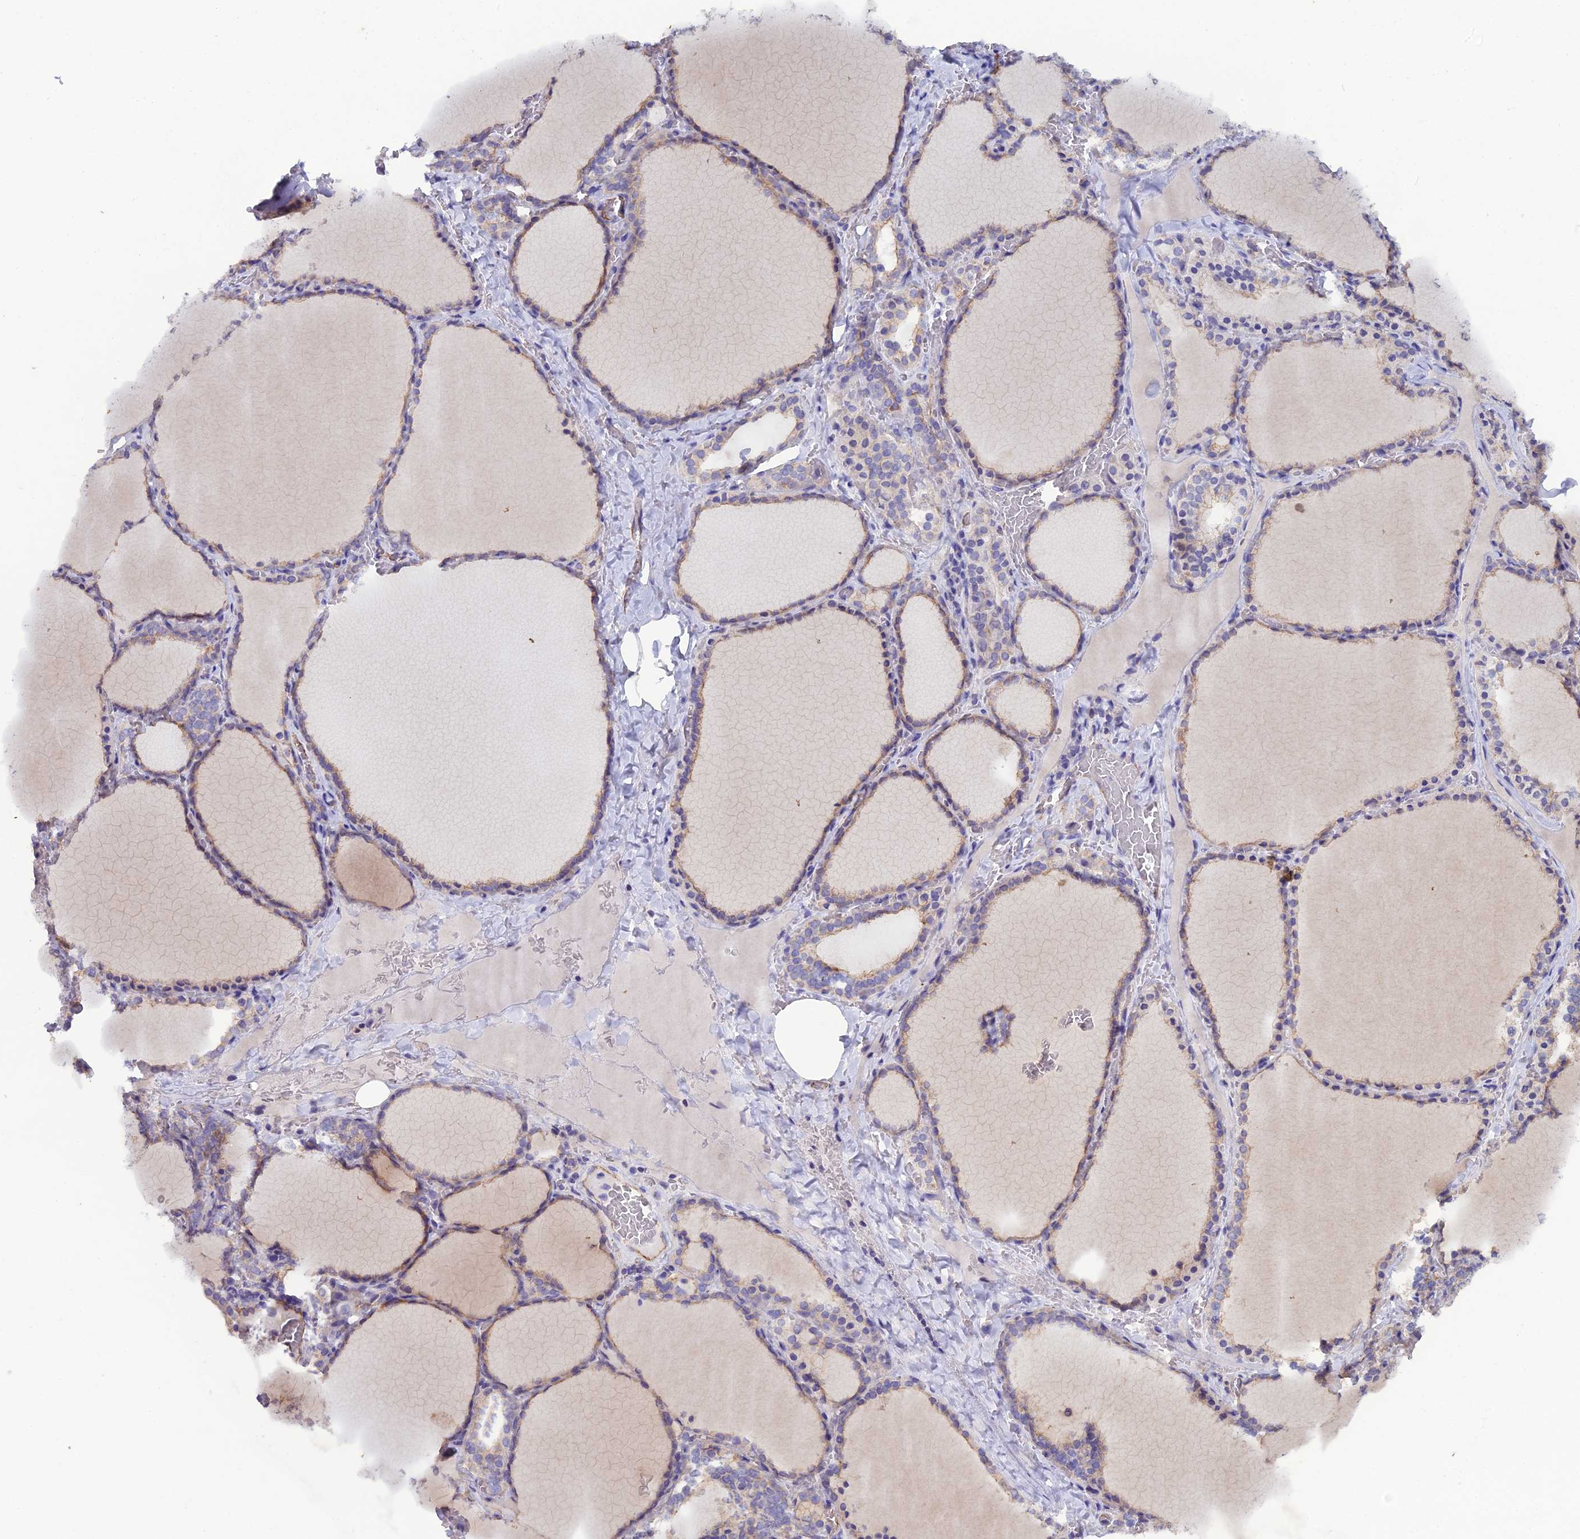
{"staining": {"intensity": "weak", "quantity": "25%-75%", "location": "cytoplasmic/membranous"}, "tissue": "thyroid gland", "cell_type": "Glandular cells", "image_type": "normal", "snomed": [{"axis": "morphology", "description": "Normal tissue, NOS"}, {"axis": "topography", "description": "Thyroid gland"}], "caption": "Normal thyroid gland displays weak cytoplasmic/membranous positivity in approximately 25%-75% of glandular cells, visualized by immunohistochemistry.", "gene": "CFAP47", "patient": {"sex": "female", "age": 39}}